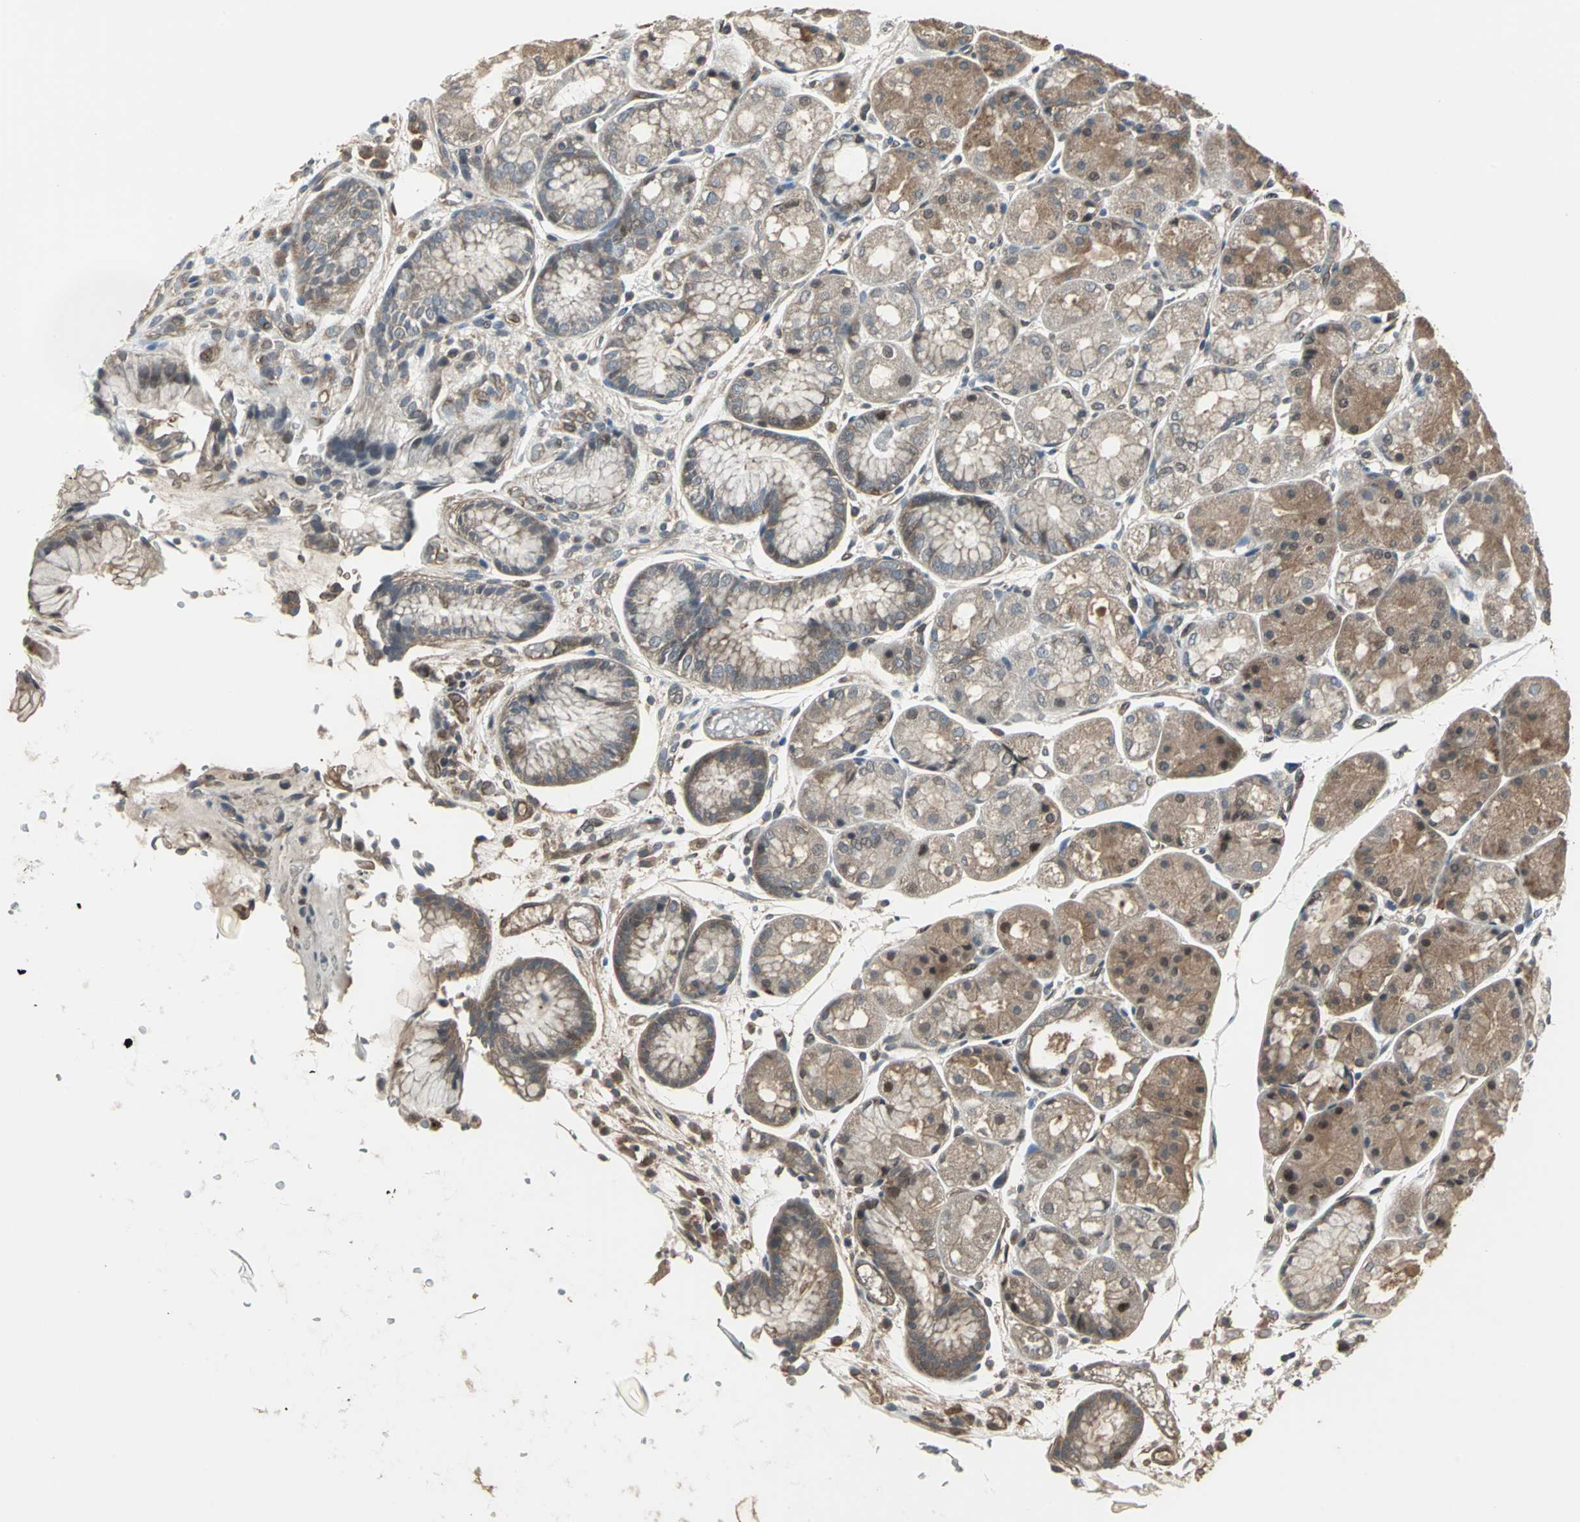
{"staining": {"intensity": "moderate", "quantity": "25%-75%", "location": "cytoplasmic/membranous"}, "tissue": "stomach", "cell_type": "Glandular cells", "image_type": "normal", "snomed": [{"axis": "morphology", "description": "Normal tissue, NOS"}, {"axis": "topography", "description": "Stomach, upper"}], "caption": "Normal stomach shows moderate cytoplasmic/membranous staining in approximately 25%-75% of glandular cells (Brightfield microscopy of DAB IHC at high magnification)..", "gene": "PFDN1", "patient": {"sex": "male", "age": 72}}